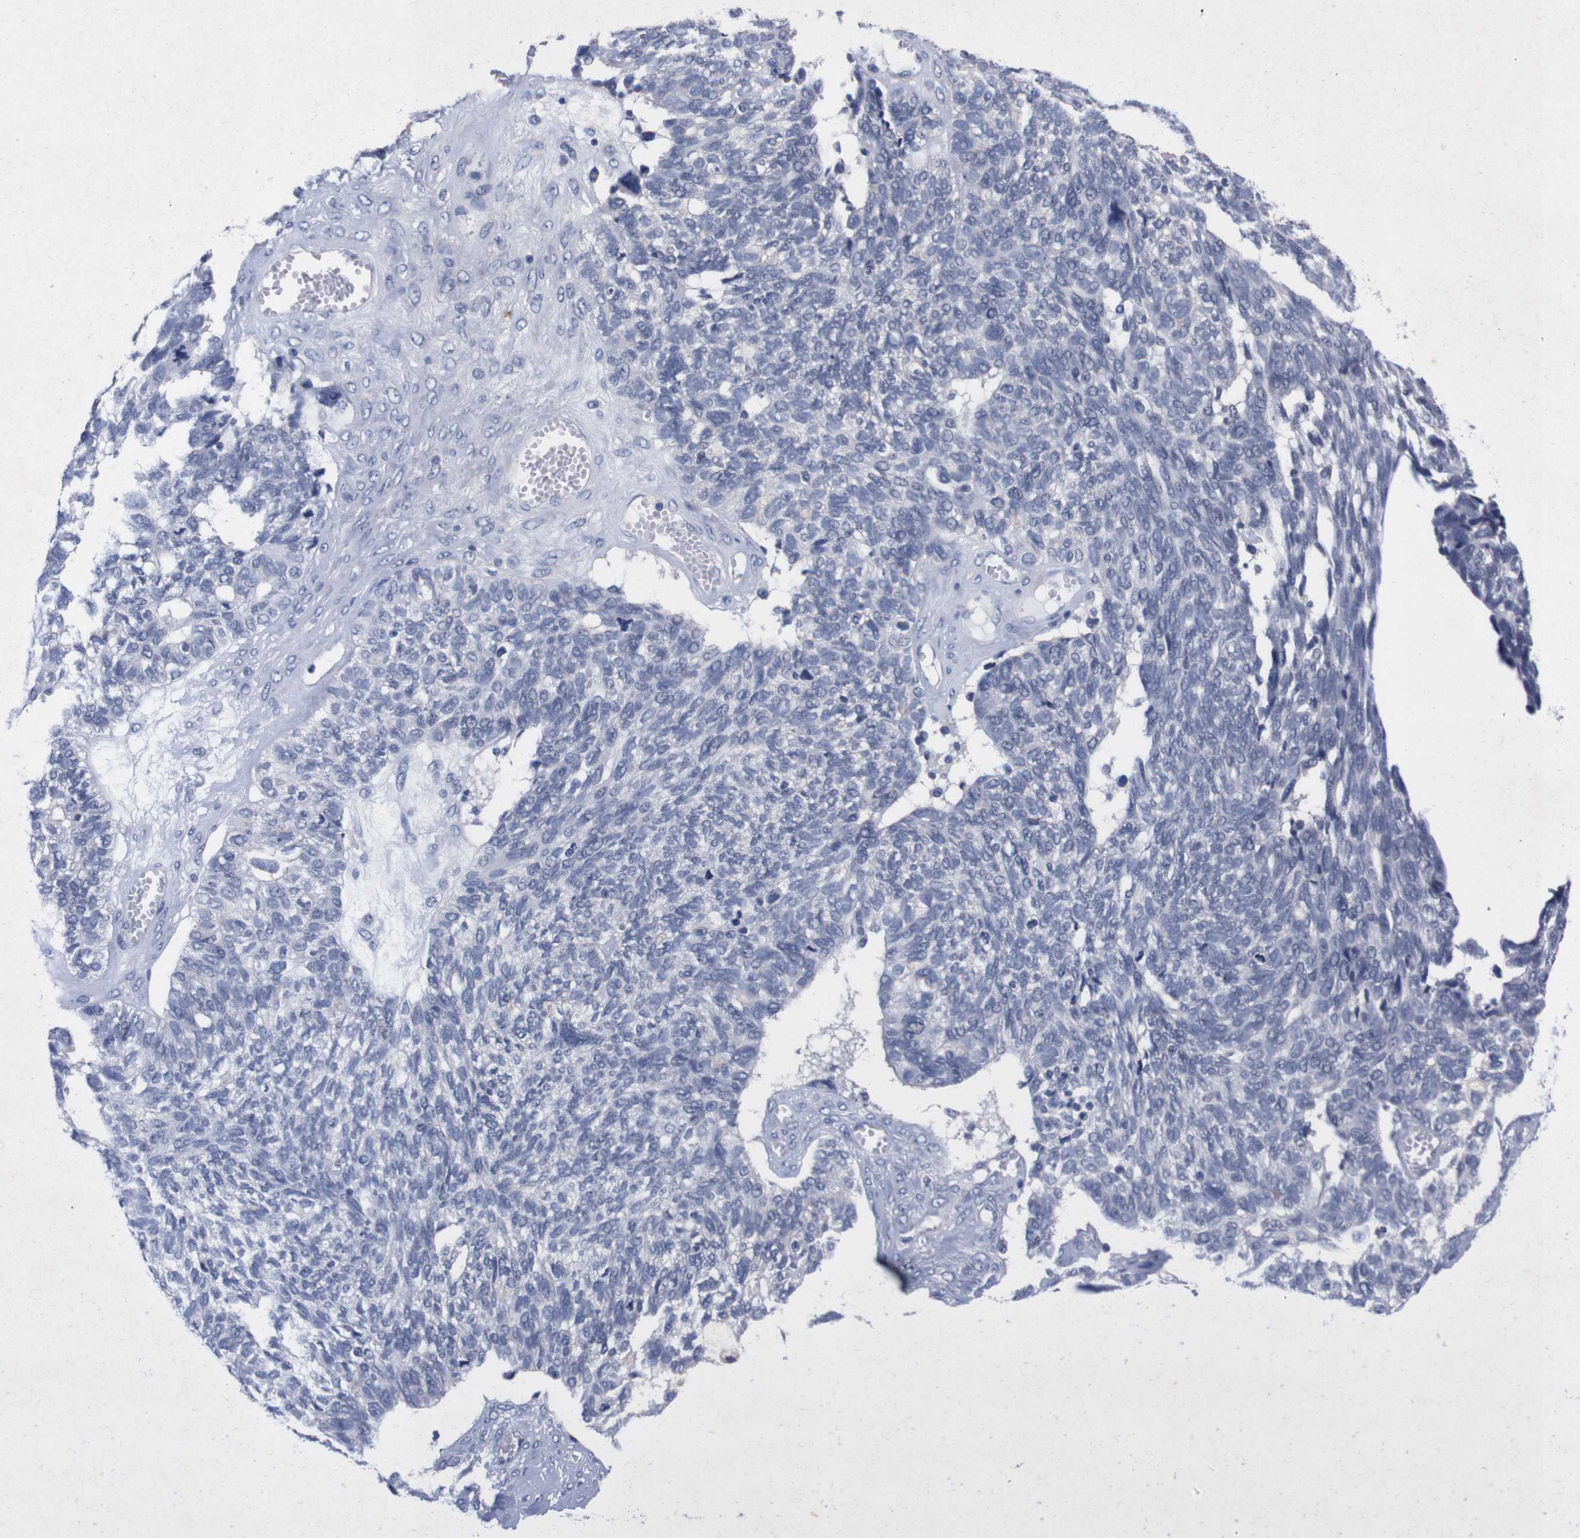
{"staining": {"intensity": "negative", "quantity": "none", "location": "none"}, "tissue": "ovarian cancer", "cell_type": "Tumor cells", "image_type": "cancer", "snomed": [{"axis": "morphology", "description": "Cystadenocarcinoma, serous, NOS"}, {"axis": "topography", "description": "Ovary"}], "caption": "An image of ovarian cancer (serous cystadenocarcinoma) stained for a protein displays no brown staining in tumor cells.", "gene": "TNFRSF21", "patient": {"sex": "female", "age": 79}}